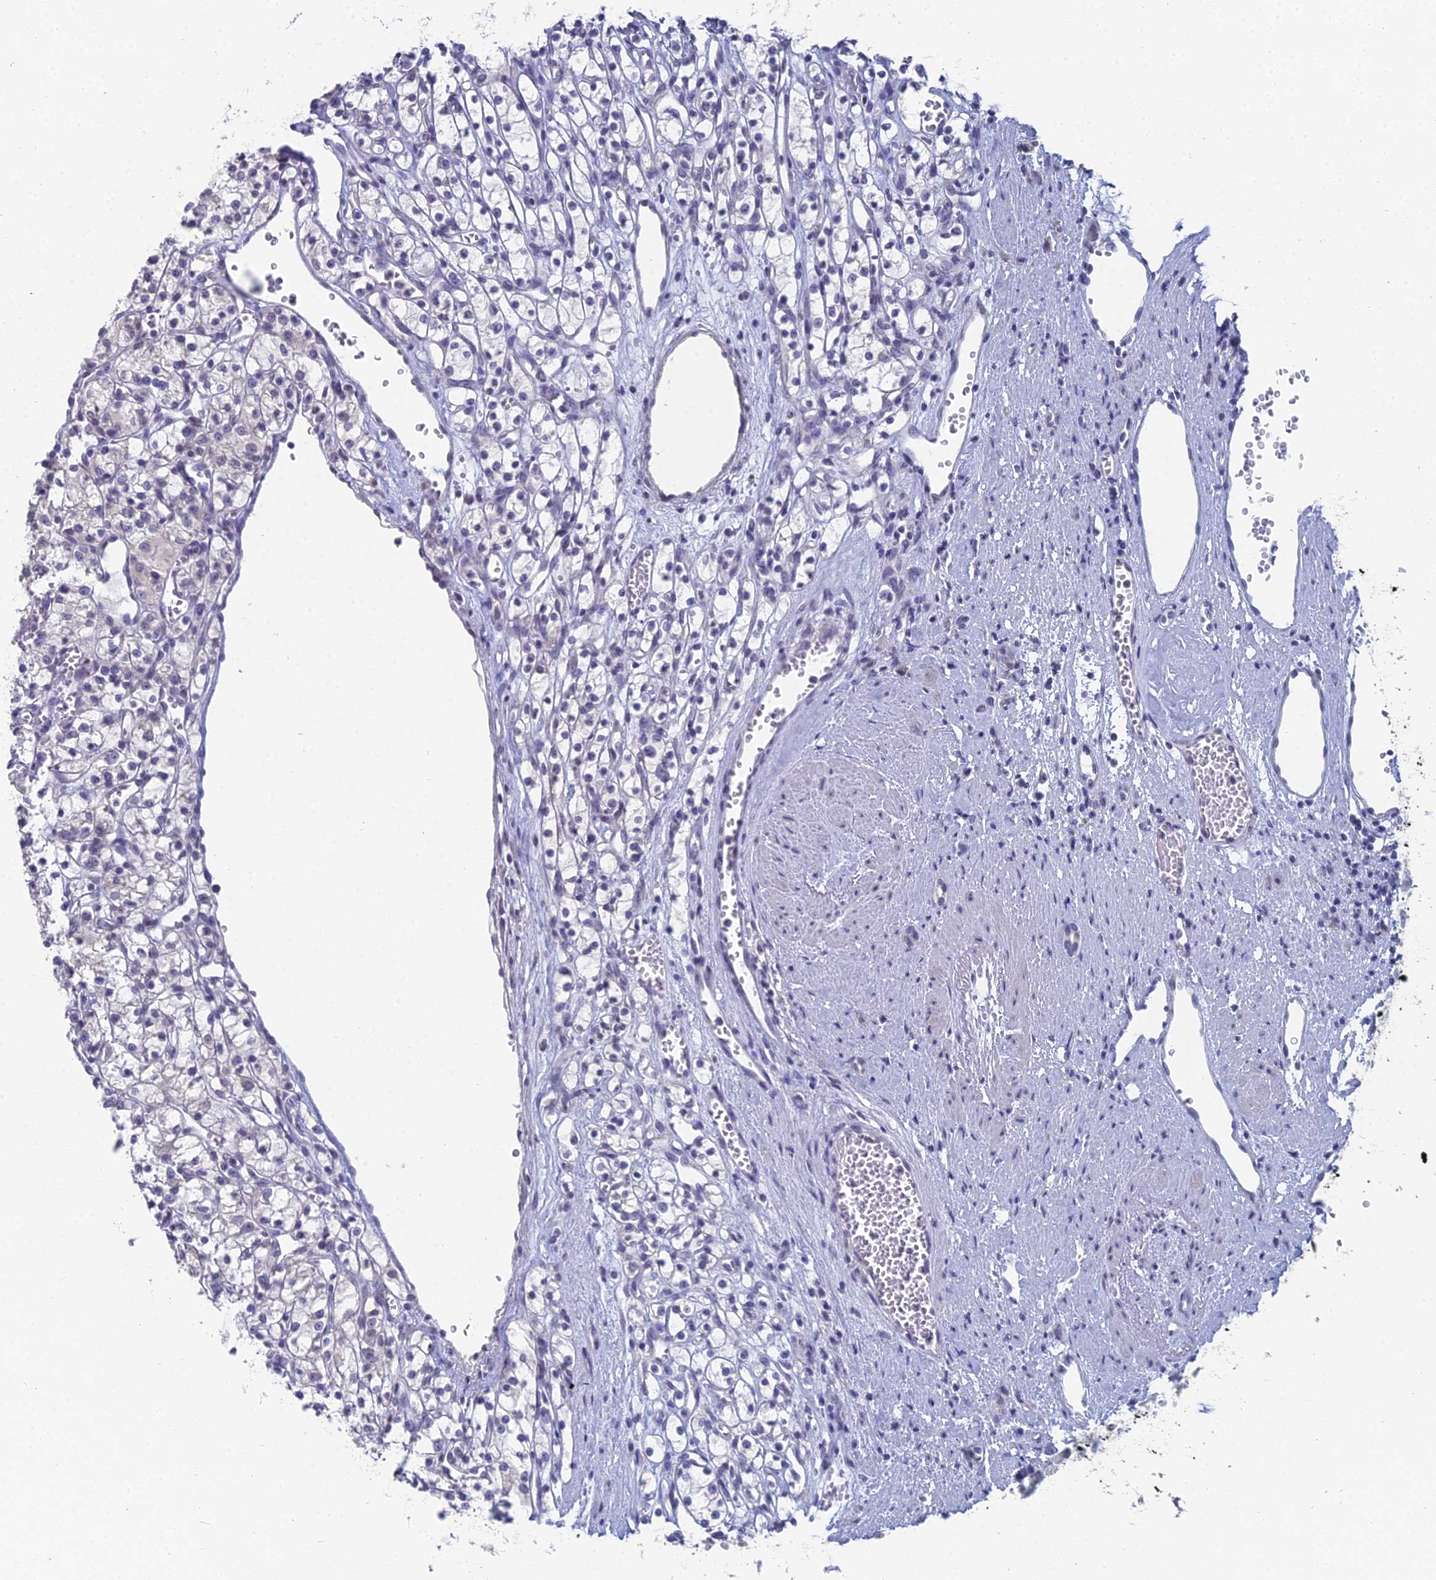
{"staining": {"intensity": "negative", "quantity": "none", "location": "none"}, "tissue": "renal cancer", "cell_type": "Tumor cells", "image_type": "cancer", "snomed": [{"axis": "morphology", "description": "Adenocarcinoma, NOS"}, {"axis": "topography", "description": "Kidney"}], "caption": "Tumor cells are negative for protein expression in human renal adenocarcinoma.", "gene": "PRR22", "patient": {"sex": "female", "age": 59}}